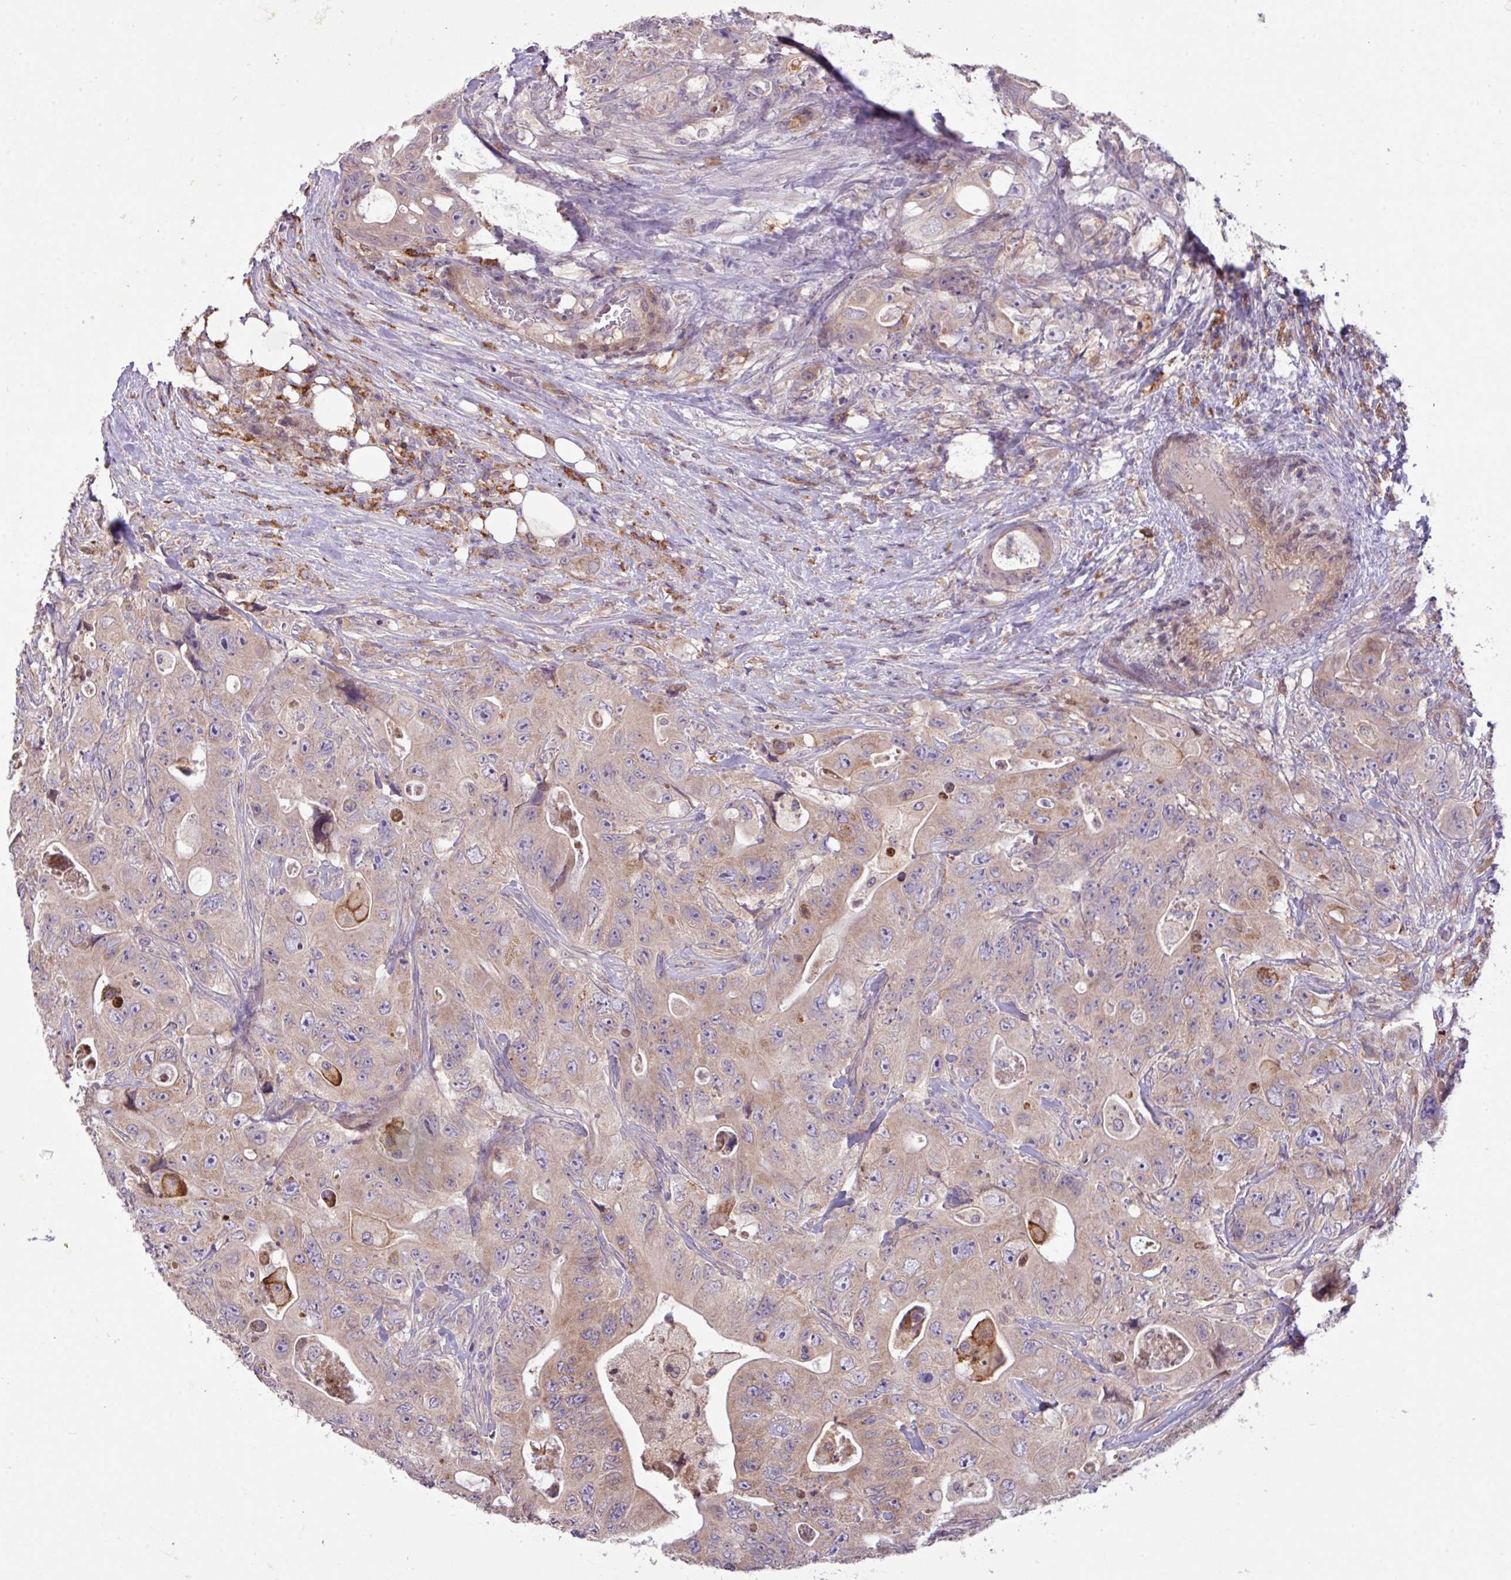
{"staining": {"intensity": "weak", "quantity": "25%-75%", "location": "cytoplasmic/membranous"}, "tissue": "colorectal cancer", "cell_type": "Tumor cells", "image_type": "cancer", "snomed": [{"axis": "morphology", "description": "Adenocarcinoma, NOS"}, {"axis": "topography", "description": "Colon"}], "caption": "A low amount of weak cytoplasmic/membranous expression is appreciated in approximately 25%-75% of tumor cells in colorectal cancer tissue. The protein is stained brown, and the nuclei are stained in blue (DAB IHC with brightfield microscopy, high magnification).", "gene": "ARHGEF25", "patient": {"sex": "female", "age": 46}}